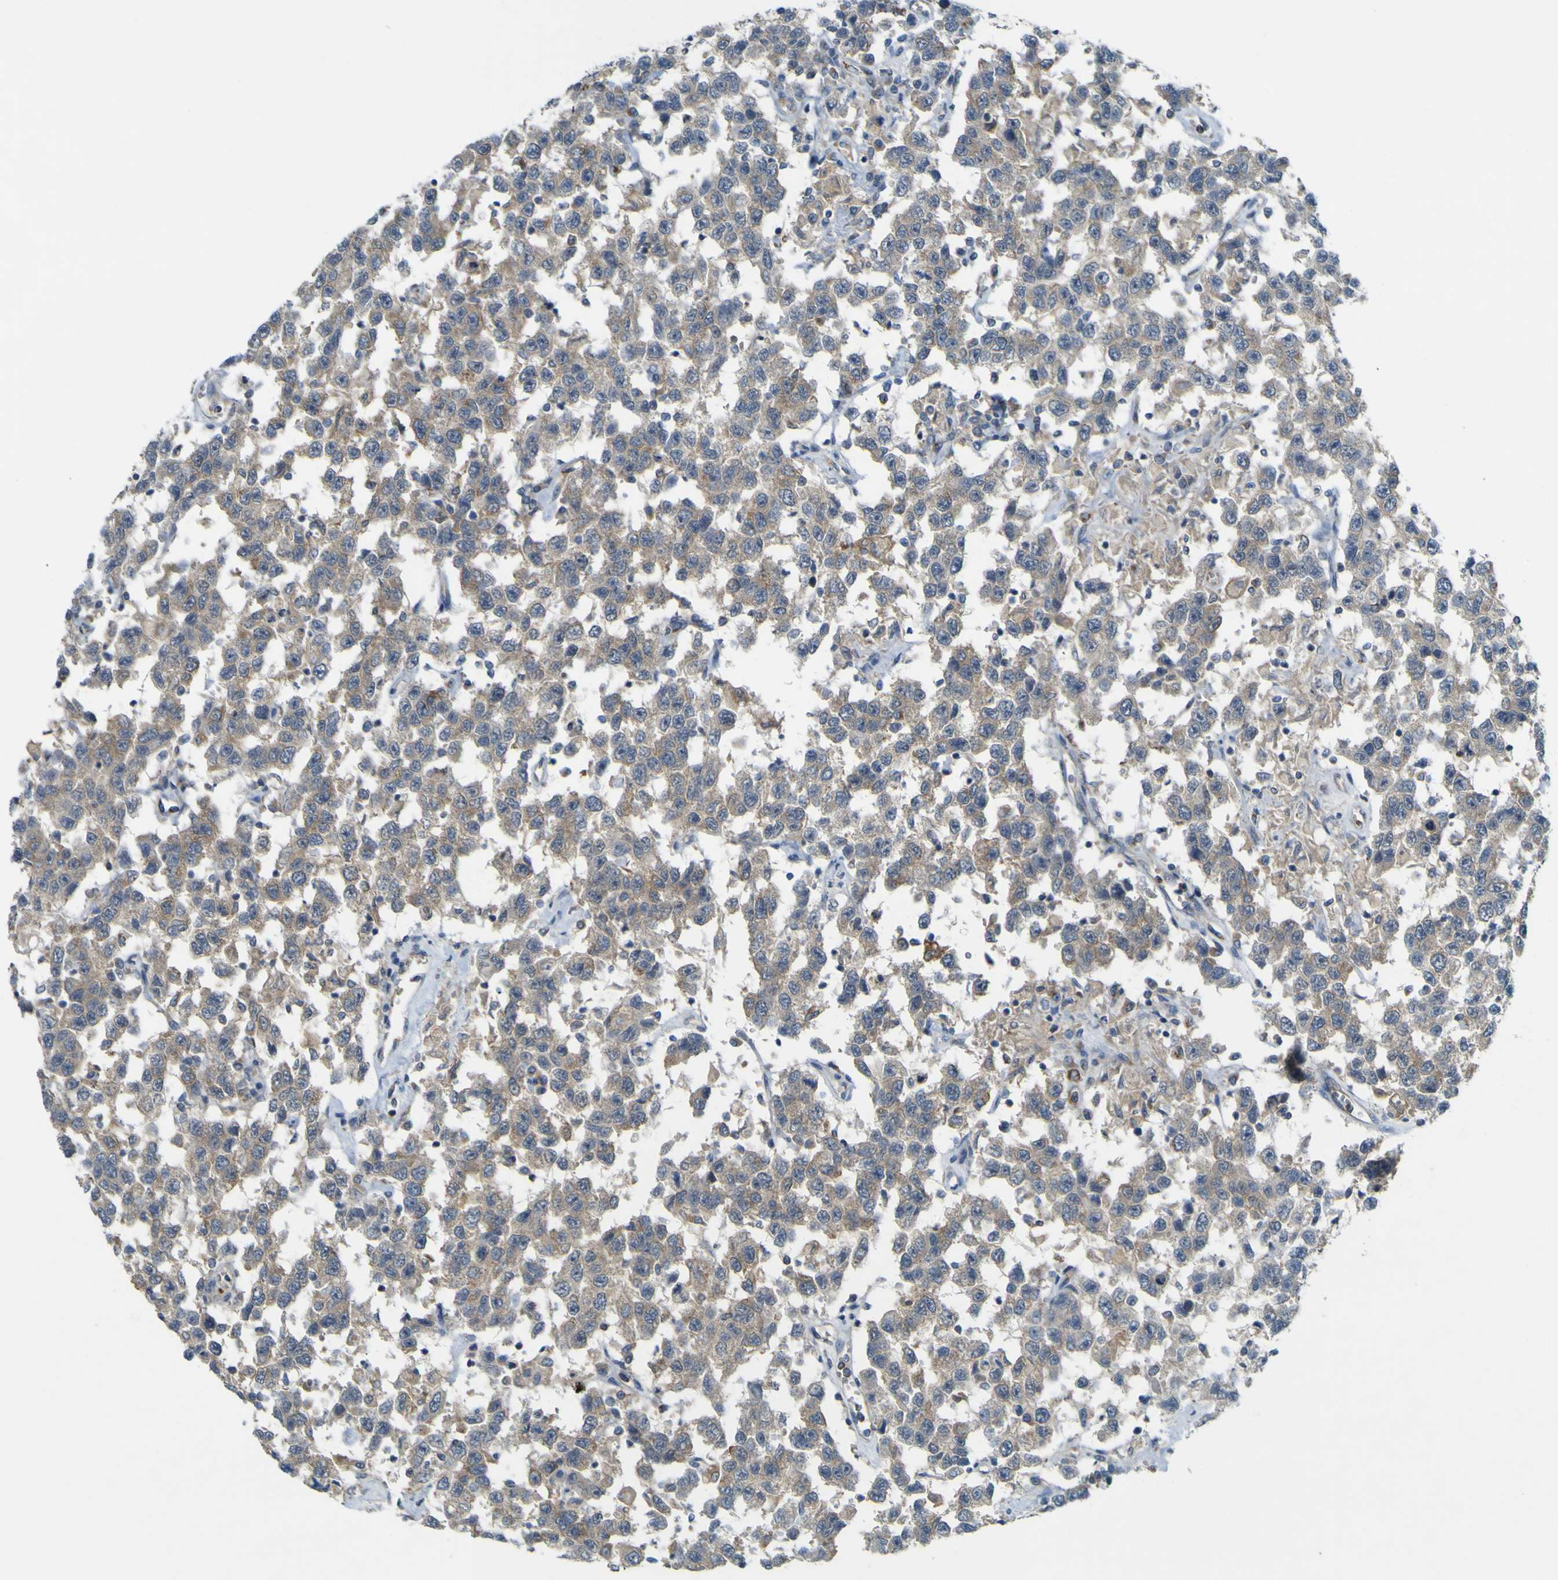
{"staining": {"intensity": "negative", "quantity": "none", "location": "none"}, "tissue": "testis cancer", "cell_type": "Tumor cells", "image_type": "cancer", "snomed": [{"axis": "morphology", "description": "Seminoma, NOS"}, {"axis": "topography", "description": "Testis"}], "caption": "A histopathology image of human seminoma (testis) is negative for staining in tumor cells. Brightfield microscopy of immunohistochemistry stained with DAB (brown) and hematoxylin (blue), captured at high magnification.", "gene": "IGF2R", "patient": {"sex": "male", "age": 41}}